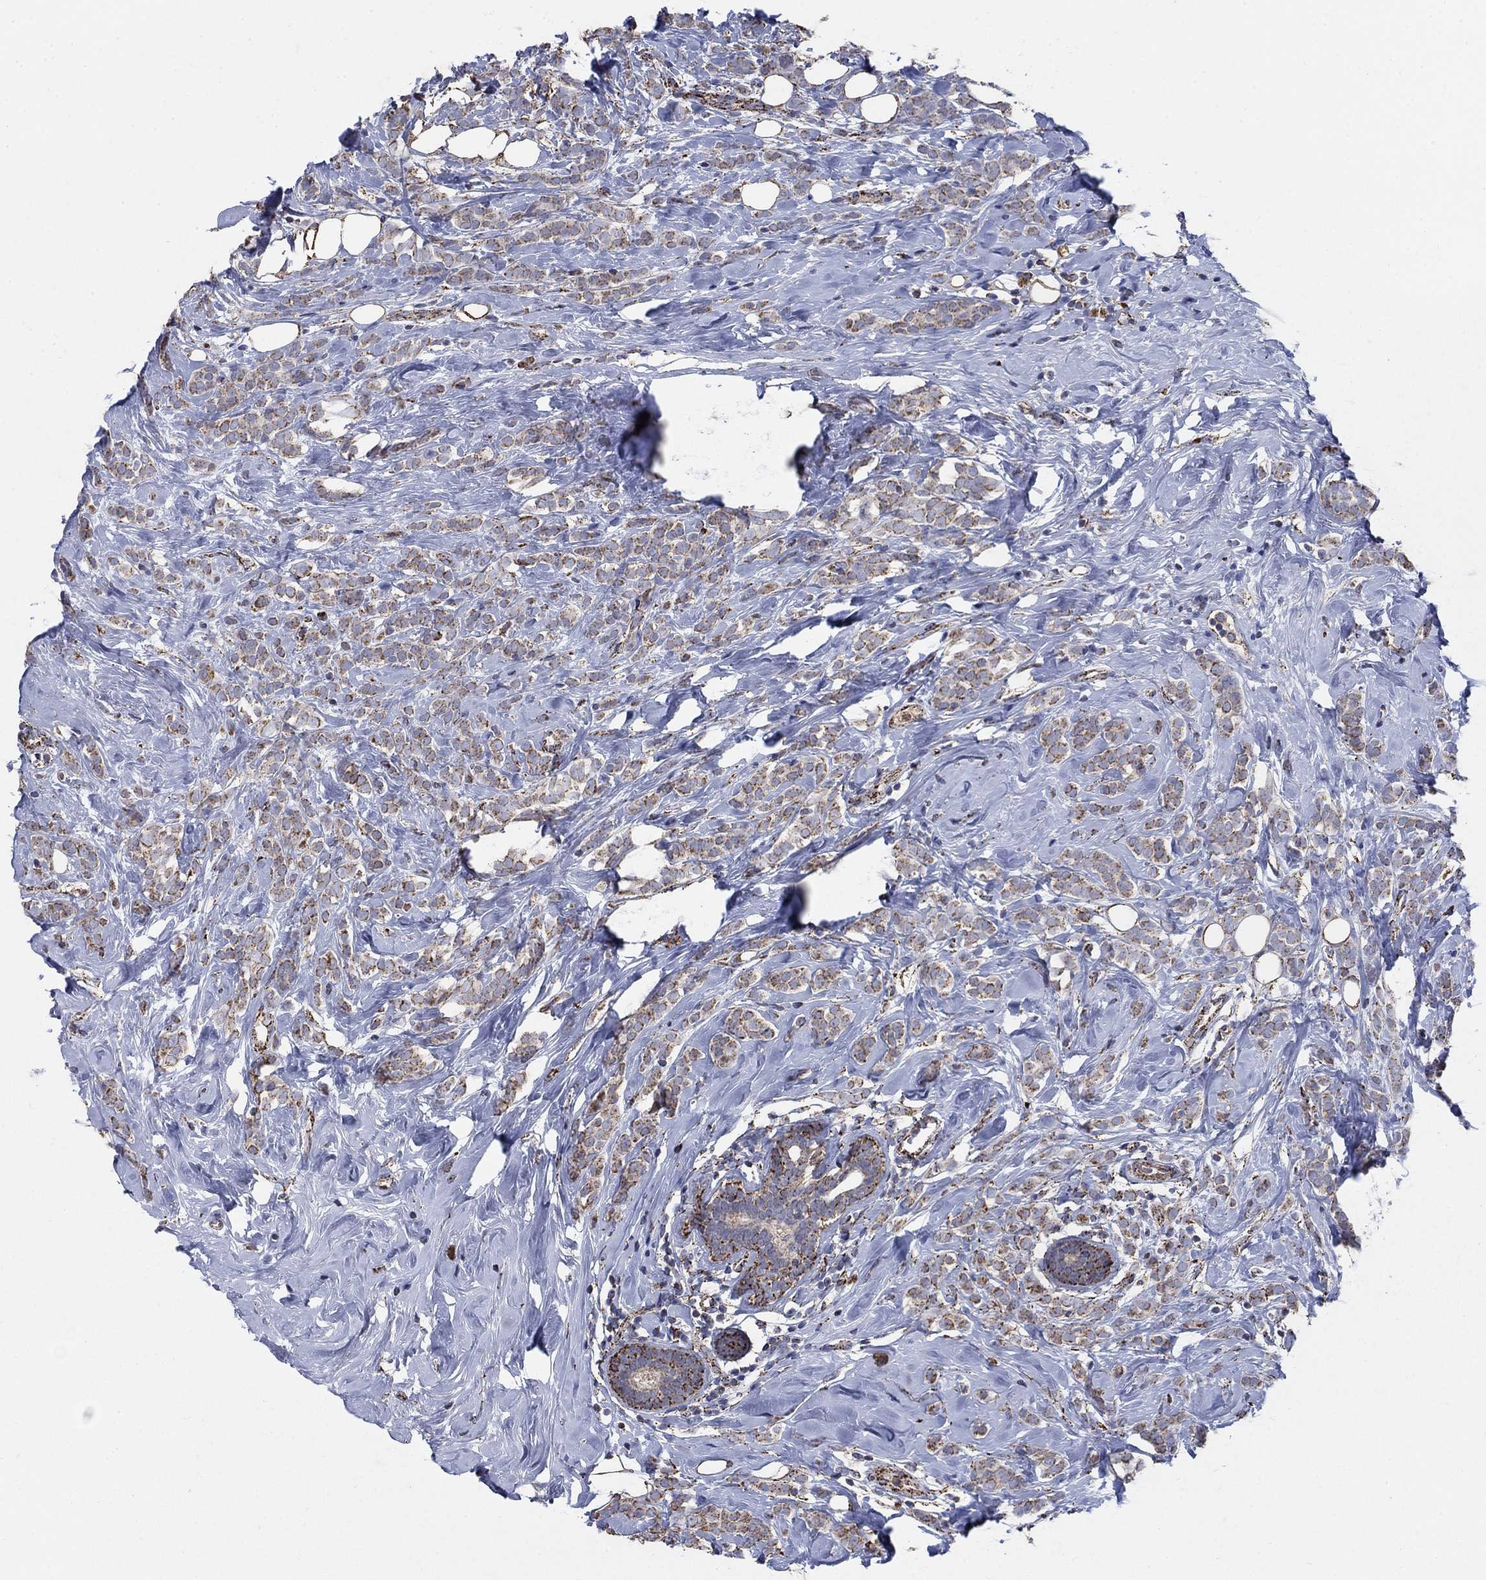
{"staining": {"intensity": "strong", "quantity": ">75%", "location": "cytoplasmic/membranous"}, "tissue": "breast cancer", "cell_type": "Tumor cells", "image_type": "cancer", "snomed": [{"axis": "morphology", "description": "Lobular carcinoma"}, {"axis": "topography", "description": "Breast"}], "caption": "Breast cancer (lobular carcinoma) stained with DAB IHC exhibits high levels of strong cytoplasmic/membranous staining in approximately >75% of tumor cells.", "gene": "PNPLA2", "patient": {"sex": "female", "age": 49}}